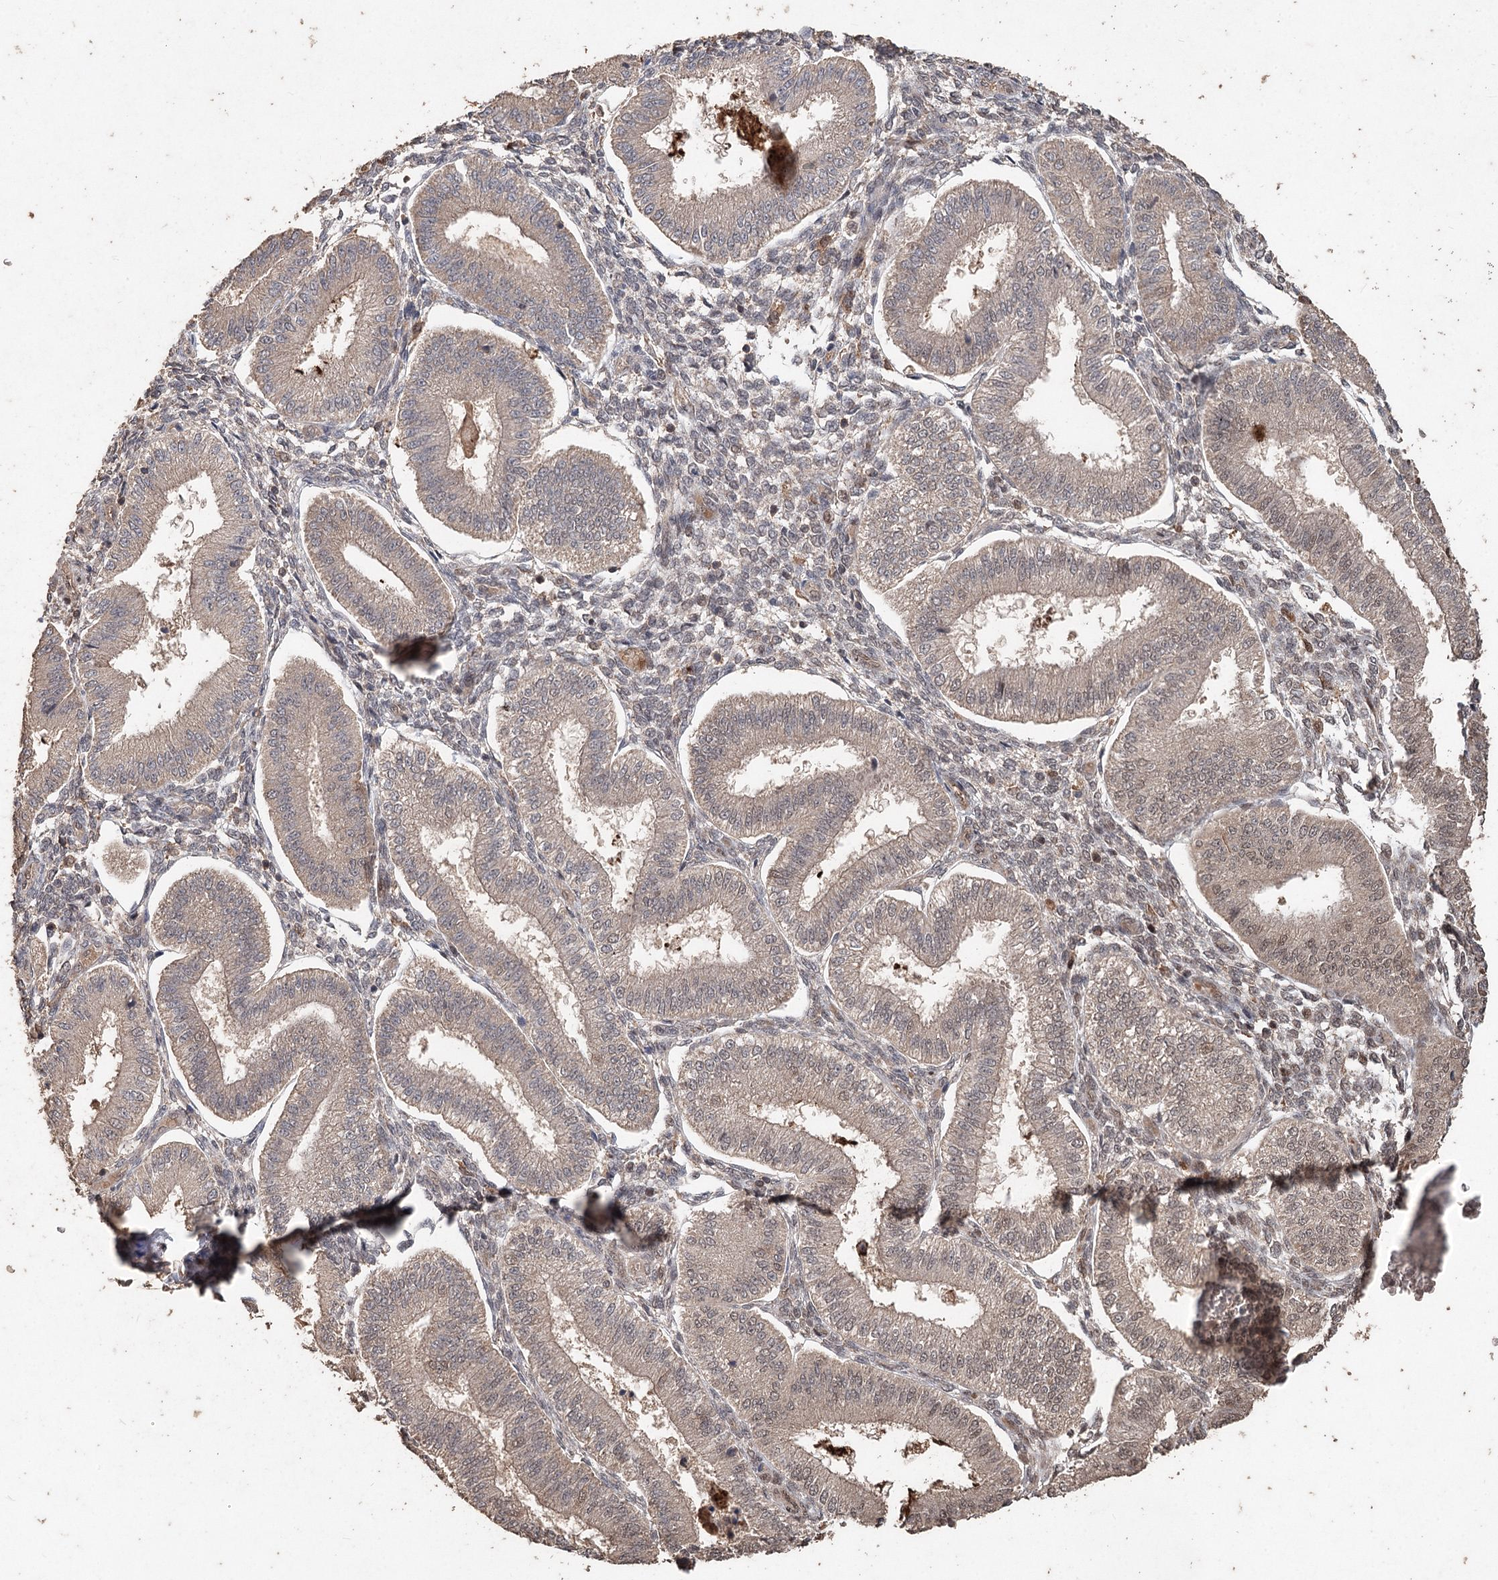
{"staining": {"intensity": "weak", "quantity": "<25%", "location": "nuclear"}, "tissue": "endometrium", "cell_type": "Cells in endometrial stroma", "image_type": "normal", "snomed": [{"axis": "morphology", "description": "Normal tissue, NOS"}, {"axis": "topography", "description": "Endometrium"}], "caption": "This is an IHC image of benign endometrium. There is no expression in cells in endometrial stroma.", "gene": "FBXO7", "patient": {"sex": "female", "age": 39}}